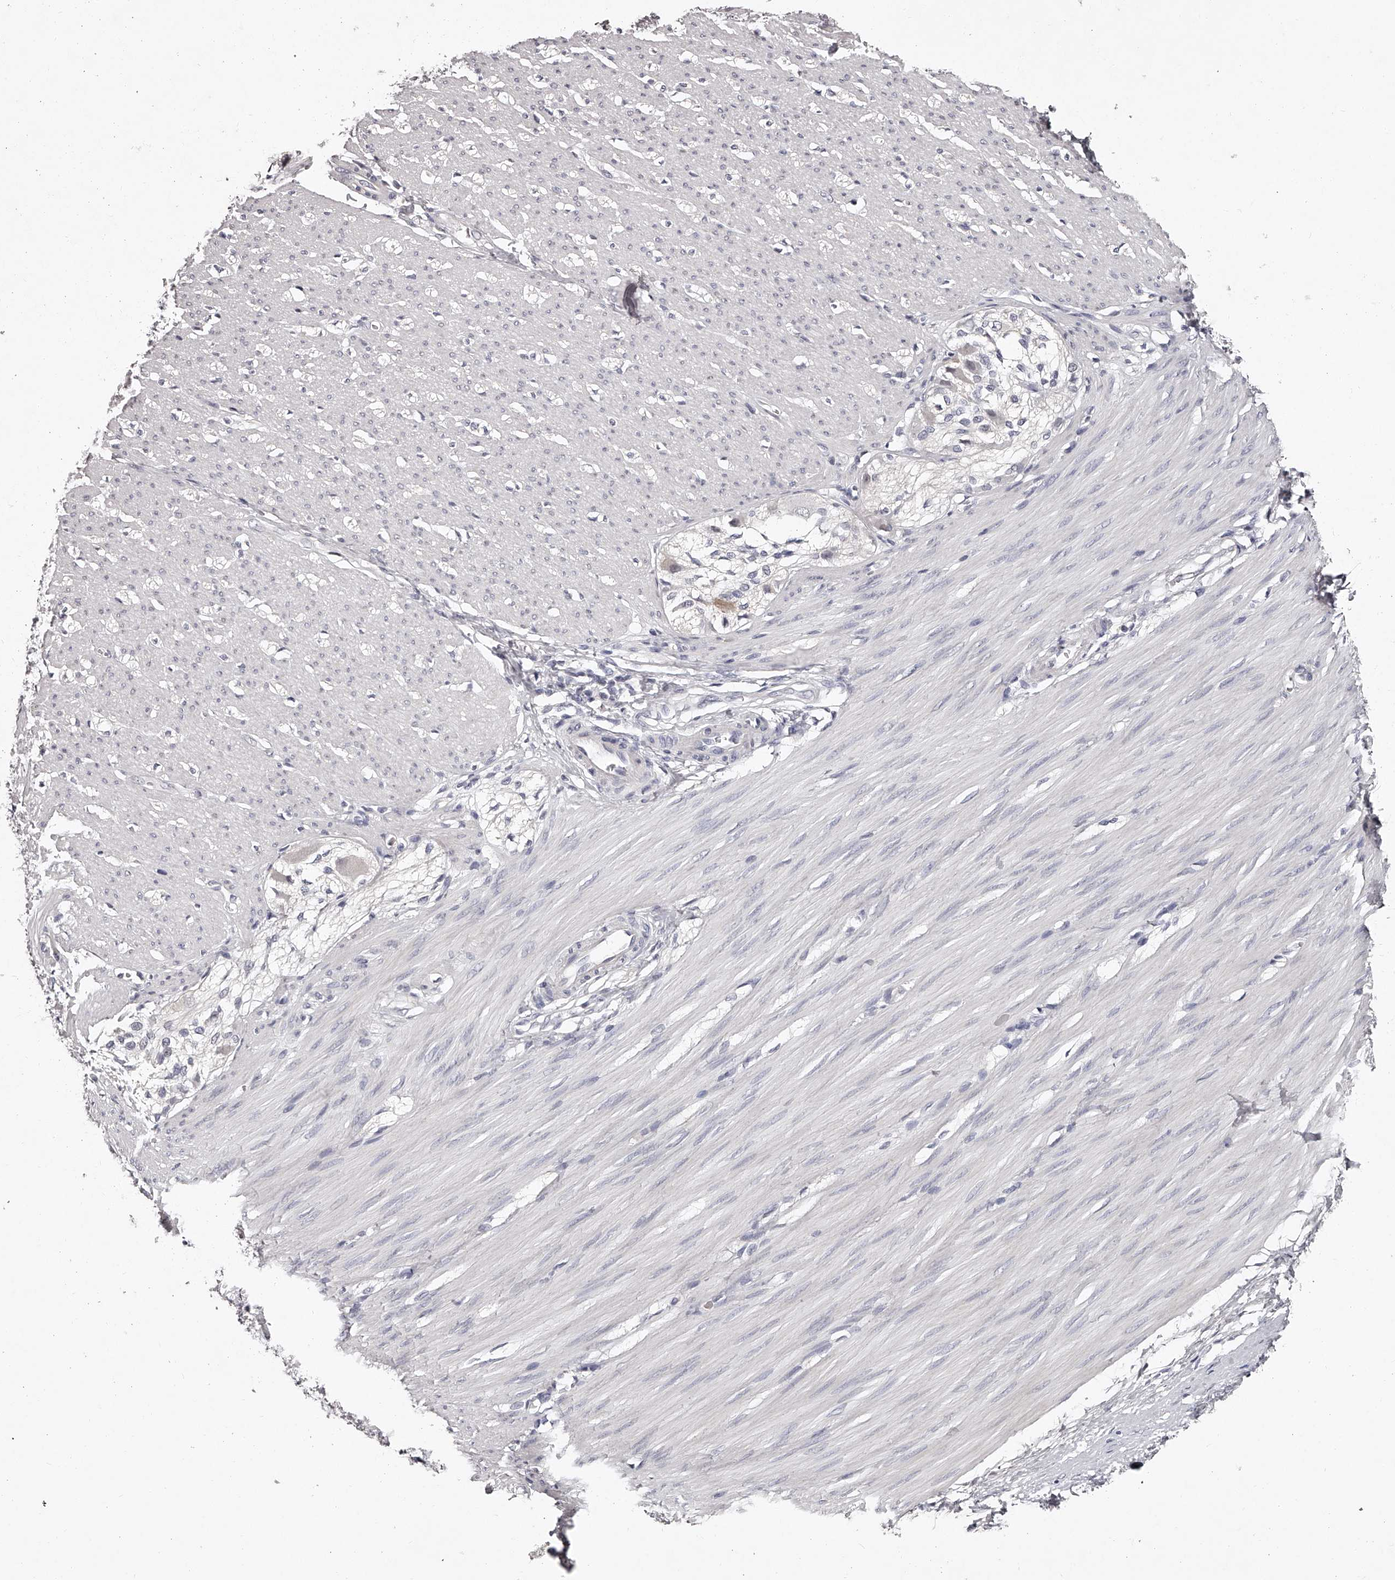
{"staining": {"intensity": "negative", "quantity": "none", "location": "none"}, "tissue": "smooth muscle", "cell_type": "Smooth muscle cells", "image_type": "normal", "snomed": [{"axis": "morphology", "description": "Normal tissue, NOS"}, {"axis": "morphology", "description": "Adenocarcinoma, NOS"}, {"axis": "topography", "description": "Colon"}, {"axis": "topography", "description": "Peripheral nerve tissue"}], "caption": "Histopathology image shows no significant protein expression in smooth muscle cells of normal smooth muscle.", "gene": "NT5DC1", "patient": {"sex": "male", "age": 14}}